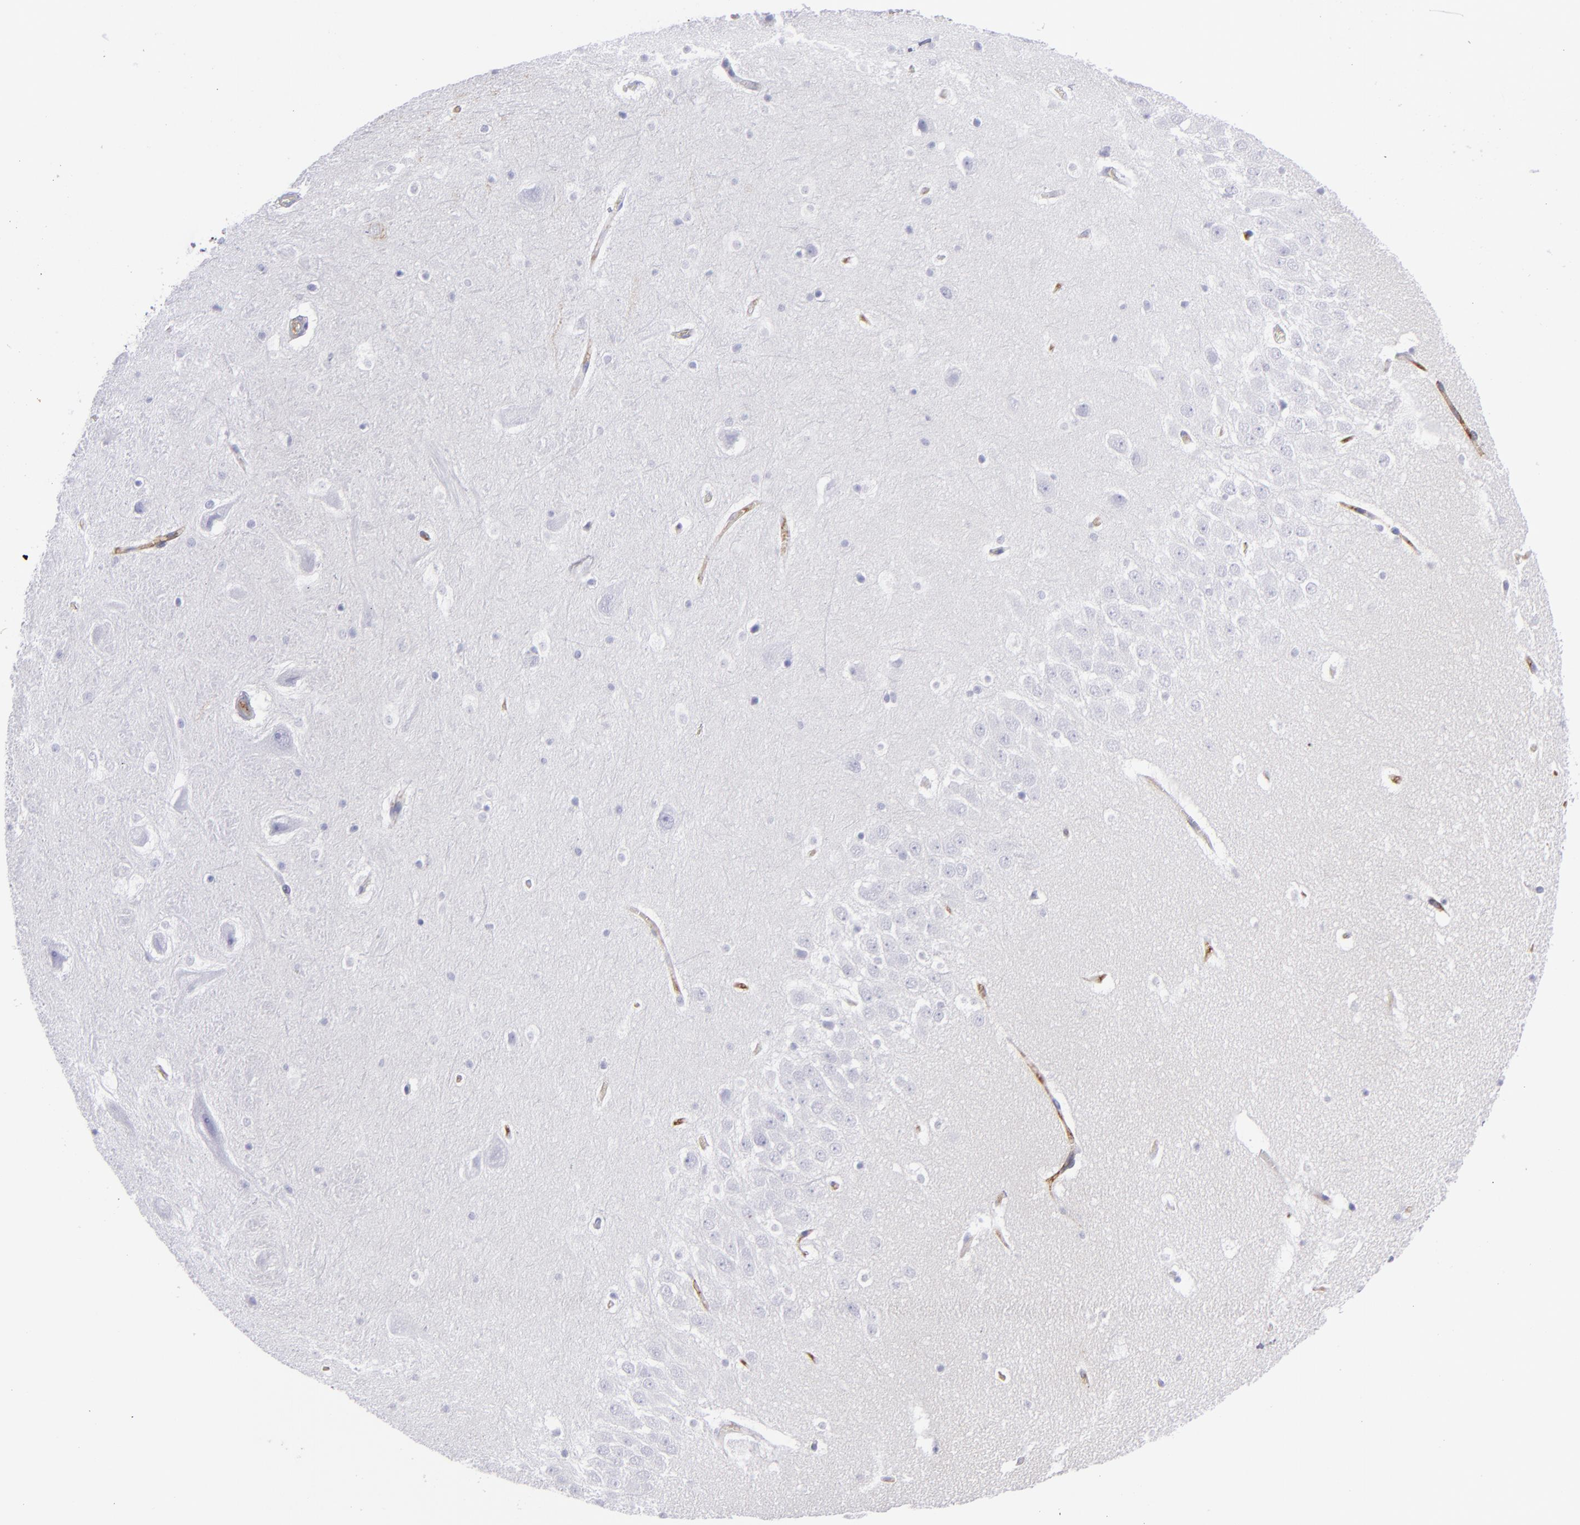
{"staining": {"intensity": "negative", "quantity": "none", "location": "none"}, "tissue": "hippocampus", "cell_type": "Glial cells", "image_type": "normal", "snomed": [{"axis": "morphology", "description": "Normal tissue, NOS"}, {"axis": "topography", "description": "Hippocampus"}], "caption": "The micrograph reveals no staining of glial cells in benign hippocampus.", "gene": "ACE", "patient": {"sex": "male", "age": 45}}